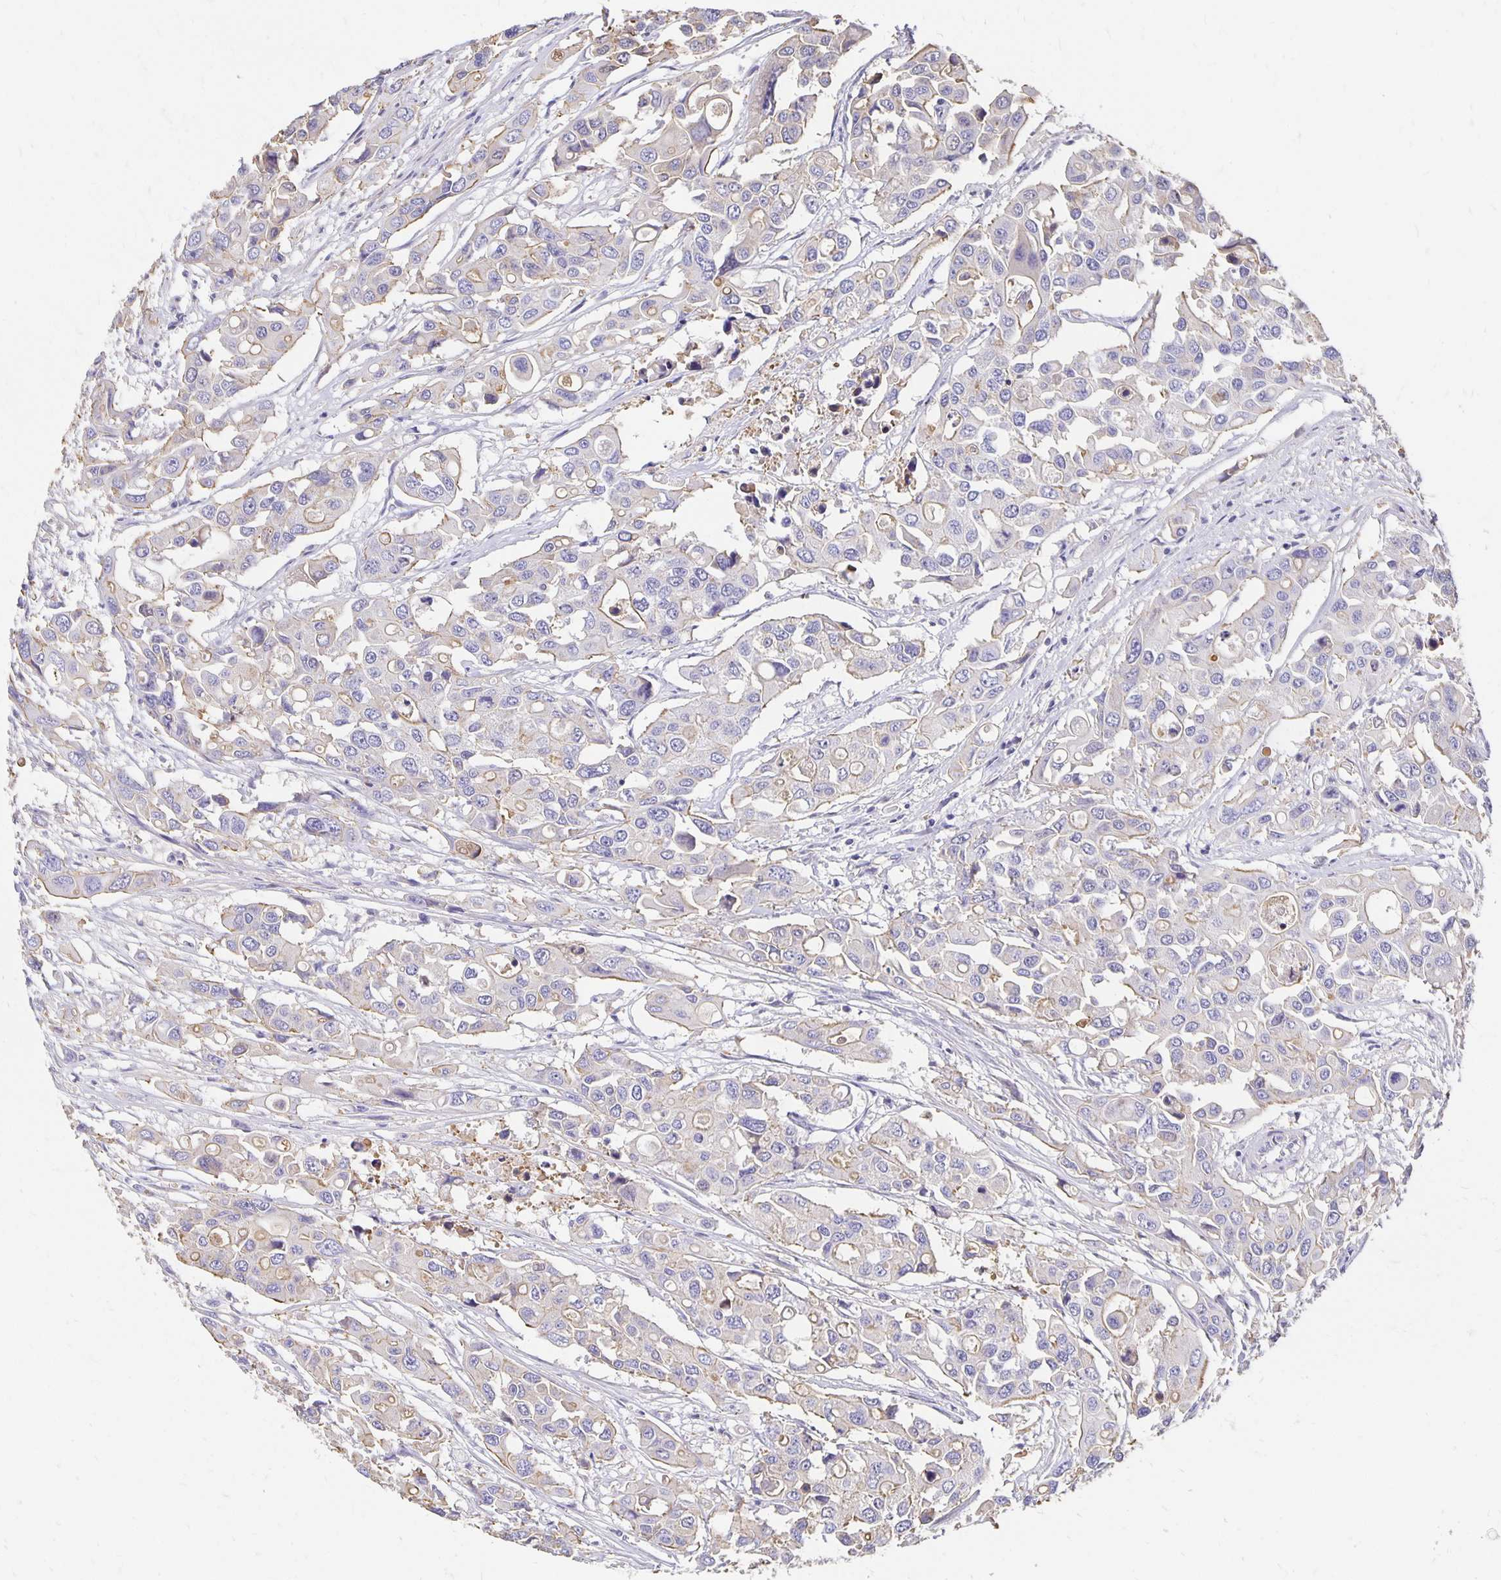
{"staining": {"intensity": "weak", "quantity": "<25%", "location": "cytoplasmic/membranous"}, "tissue": "colorectal cancer", "cell_type": "Tumor cells", "image_type": "cancer", "snomed": [{"axis": "morphology", "description": "Adenocarcinoma, NOS"}, {"axis": "topography", "description": "Colon"}], "caption": "Micrograph shows no protein expression in tumor cells of adenocarcinoma (colorectal) tissue. The staining is performed using DAB brown chromogen with nuclei counter-stained in using hematoxylin.", "gene": "APOB", "patient": {"sex": "male", "age": 77}}